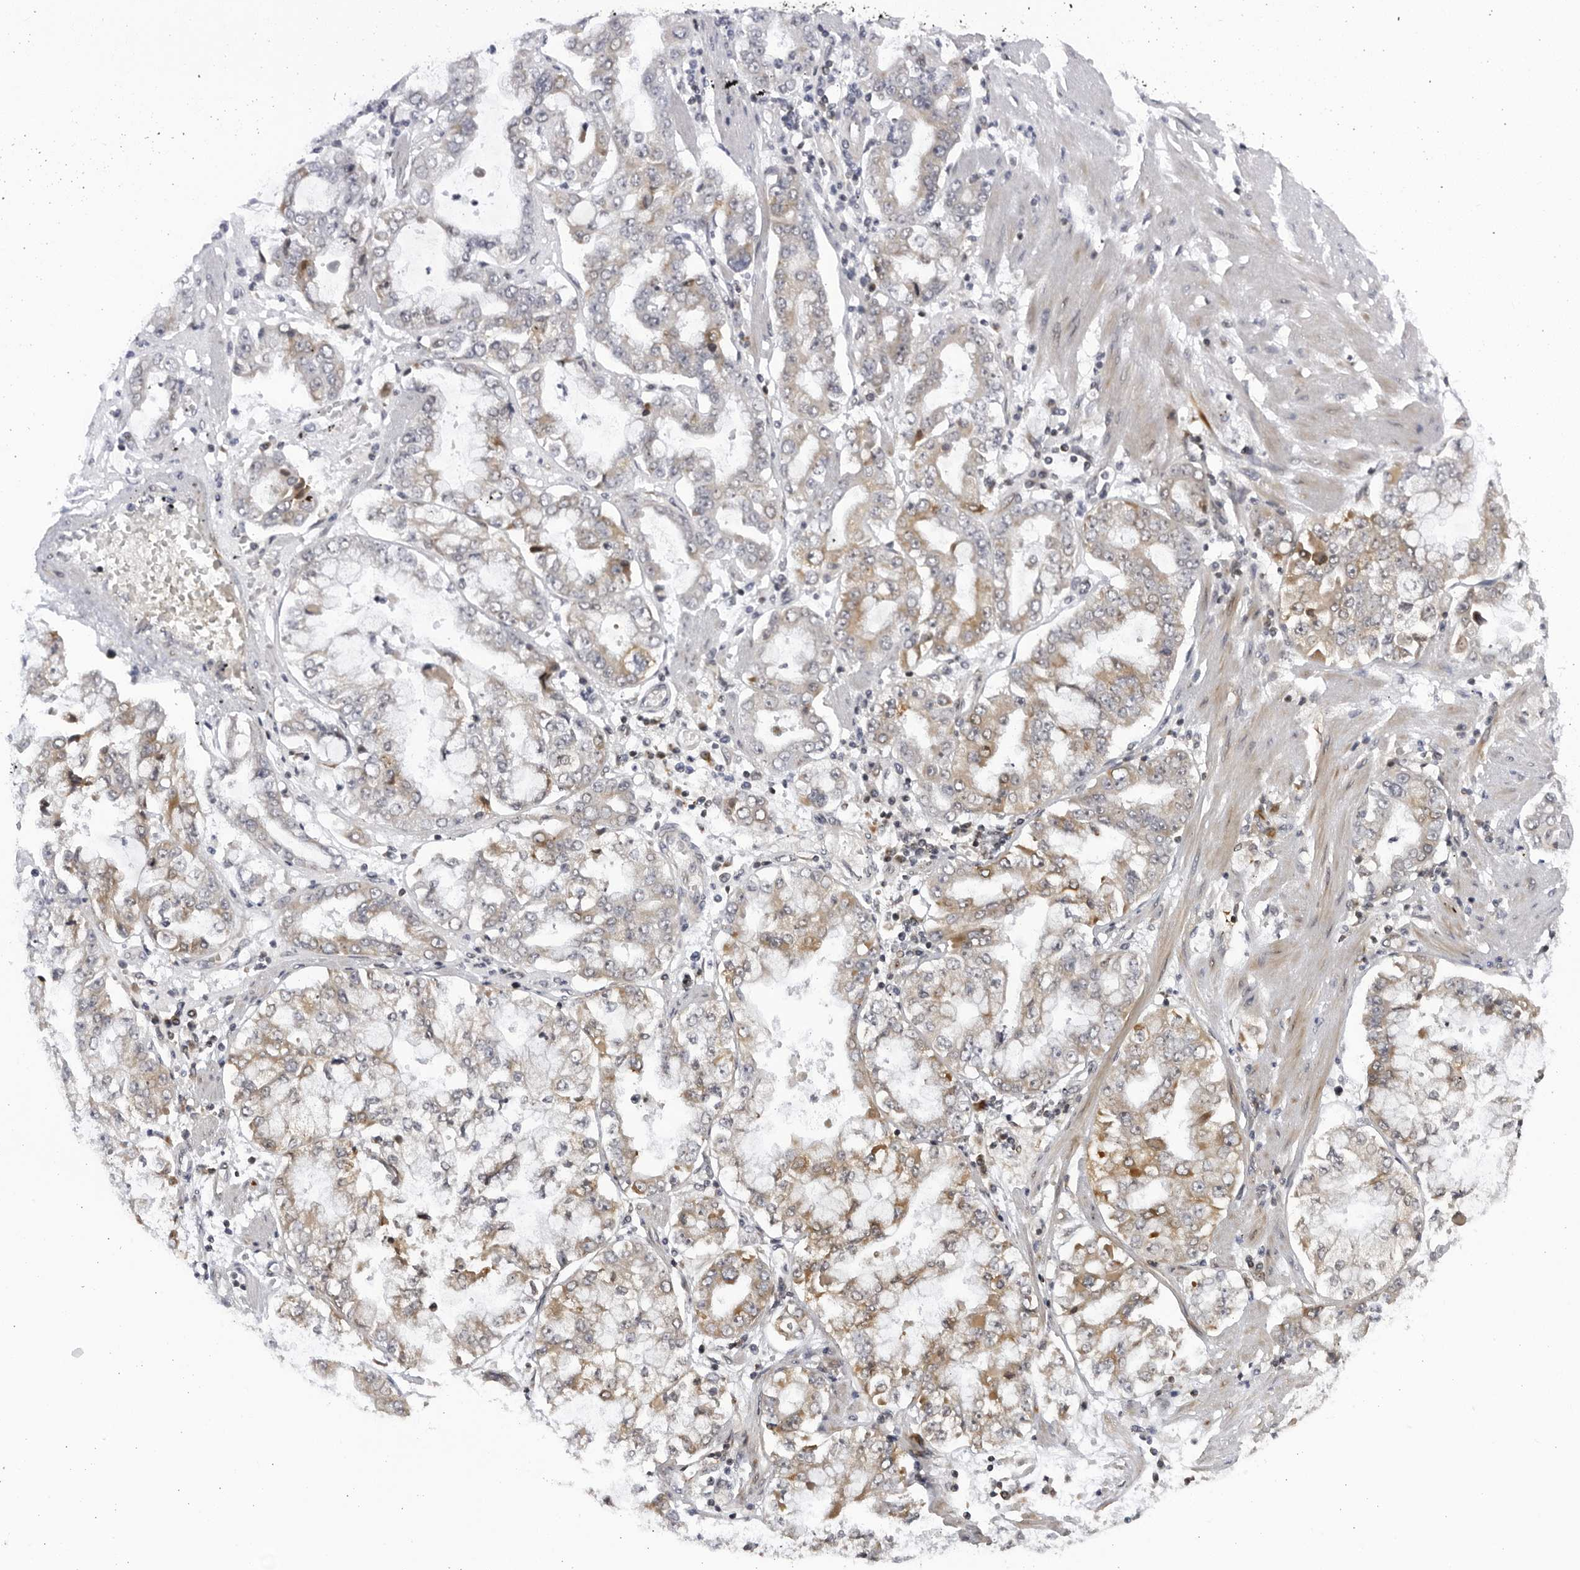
{"staining": {"intensity": "moderate", "quantity": "25%-75%", "location": "cytoplasmic/membranous"}, "tissue": "stomach cancer", "cell_type": "Tumor cells", "image_type": "cancer", "snomed": [{"axis": "morphology", "description": "Adenocarcinoma, NOS"}, {"axis": "topography", "description": "Stomach"}], "caption": "Protein analysis of stomach cancer tissue shows moderate cytoplasmic/membranous staining in about 25%-75% of tumor cells.", "gene": "SLC25A22", "patient": {"sex": "male", "age": 76}}